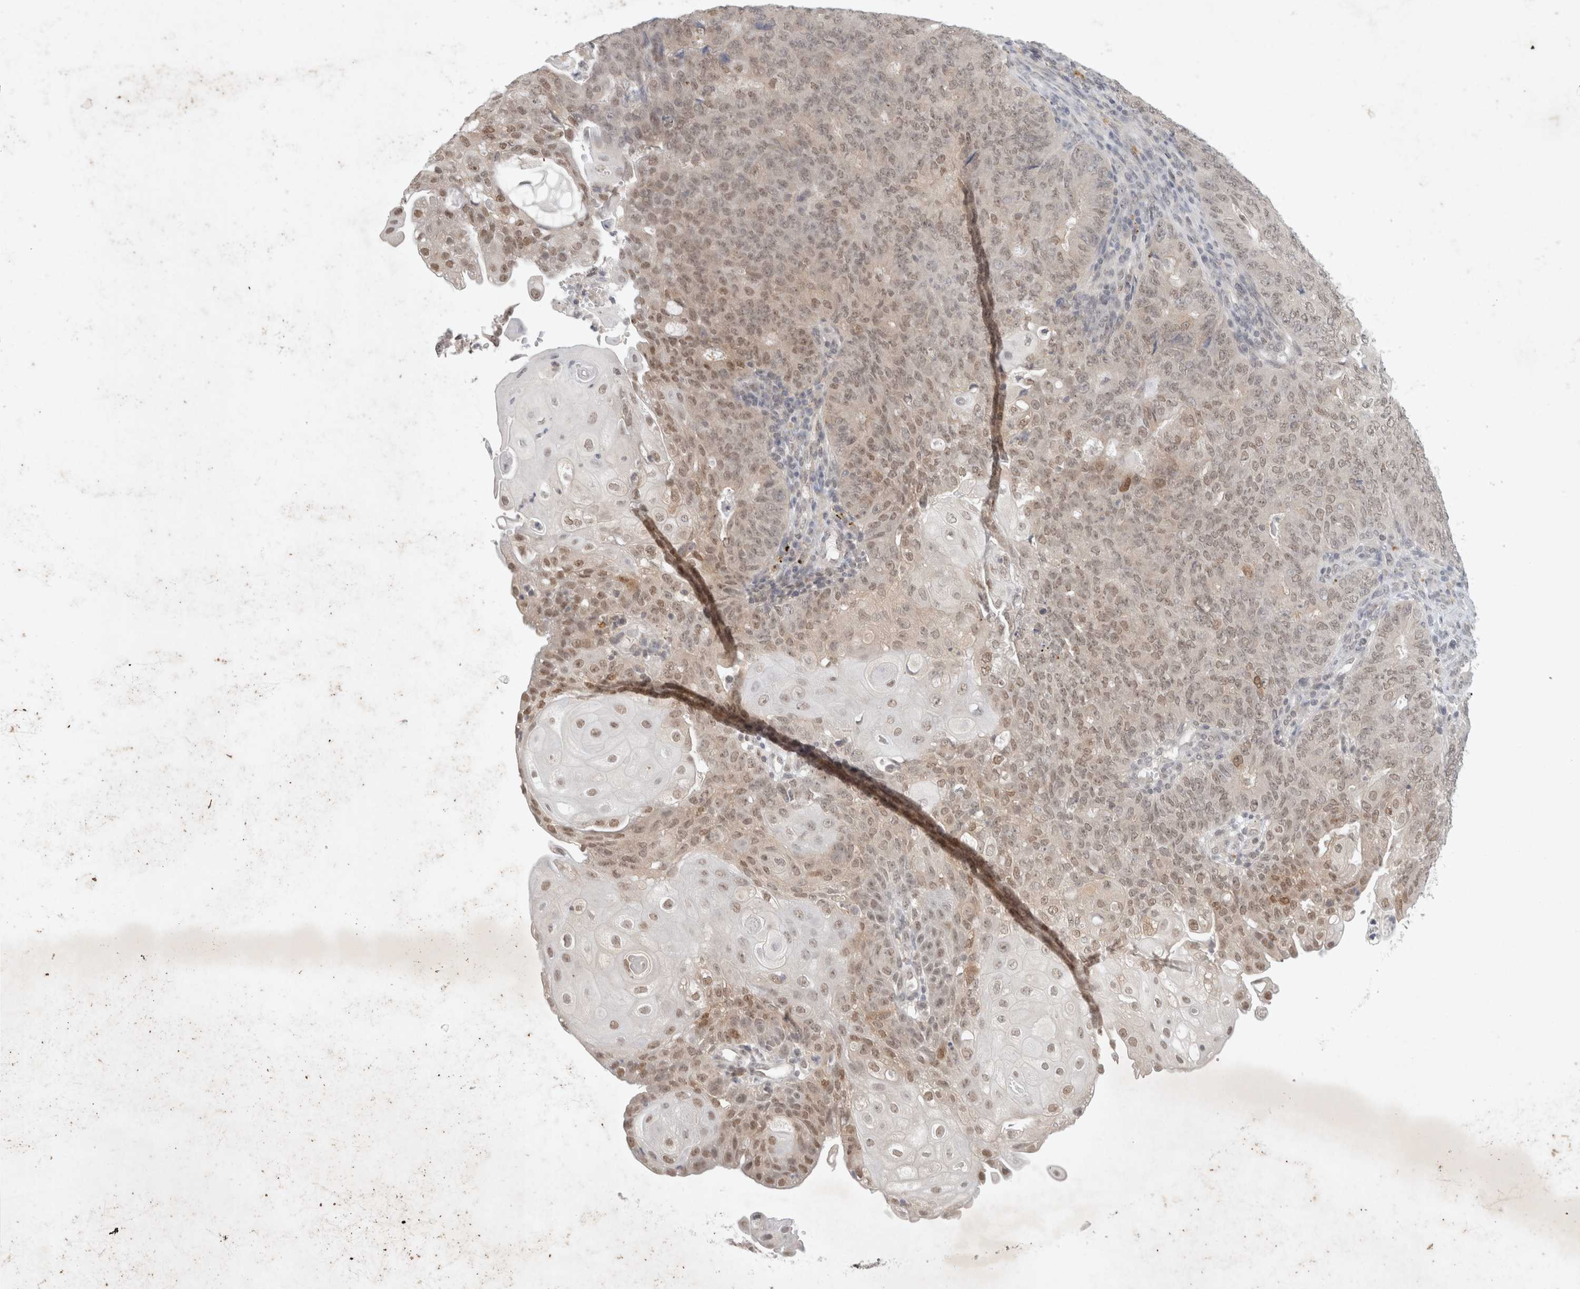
{"staining": {"intensity": "weak", "quantity": ">75%", "location": "nuclear"}, "tissue": "endometrial cancer", "cell_type": "Tumor cells", "image_type": "cancer", "snomed": [{"axis": "morphology", "description": "Adenocarcinoma, NOS"}, {"axis": "topography", "description": "Endometrium"}], "caption": "The histopathology image reveals a brown stain indicating the presence of a protein in the nuclear of tumor cells in endometrial adenocarcinoma.", "gene": "FBXO42", "patient": {"sex": "female", "age": 32}}